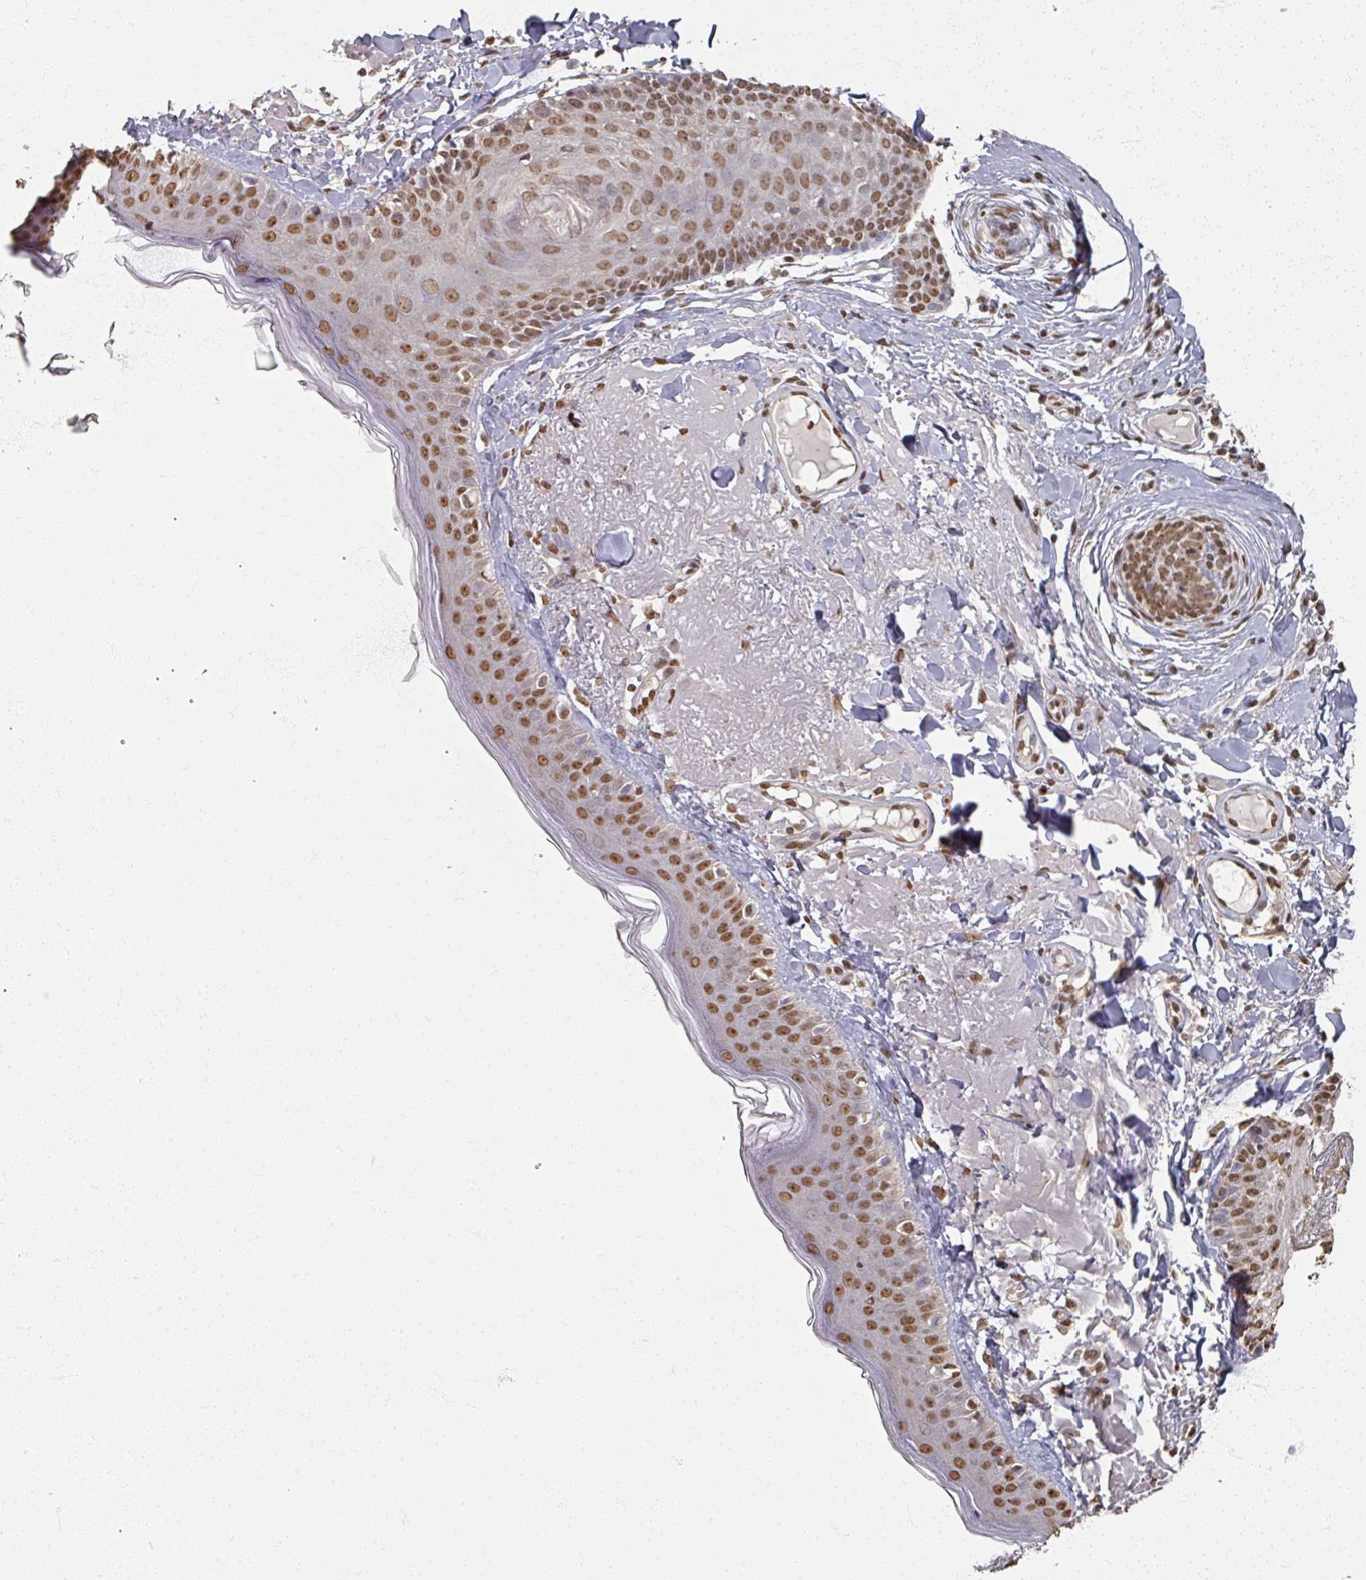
{"staining": {"intensity": "moderate", "quantity": ">75%", "location": "nuclear"}, "tissue": "skin", "cell_type": "Fibroblasts", "image_type": "normal", "snomed": [{"axis": "morphology", "description": "Normal tissue, NOS"}, {"axis": "morphology", "description": "Malignant melanoma, NOS"}, {"axis": "topography", "description": "Skin"}], "caption": "Approximately >75% of fibroblasts in unremarkable skin reveal moderate nuclear protein expression as visualized by brown immunohistochemical staining.", "gene": "DCUN1D5", "patient": {"sex": "male", "age": 80}}